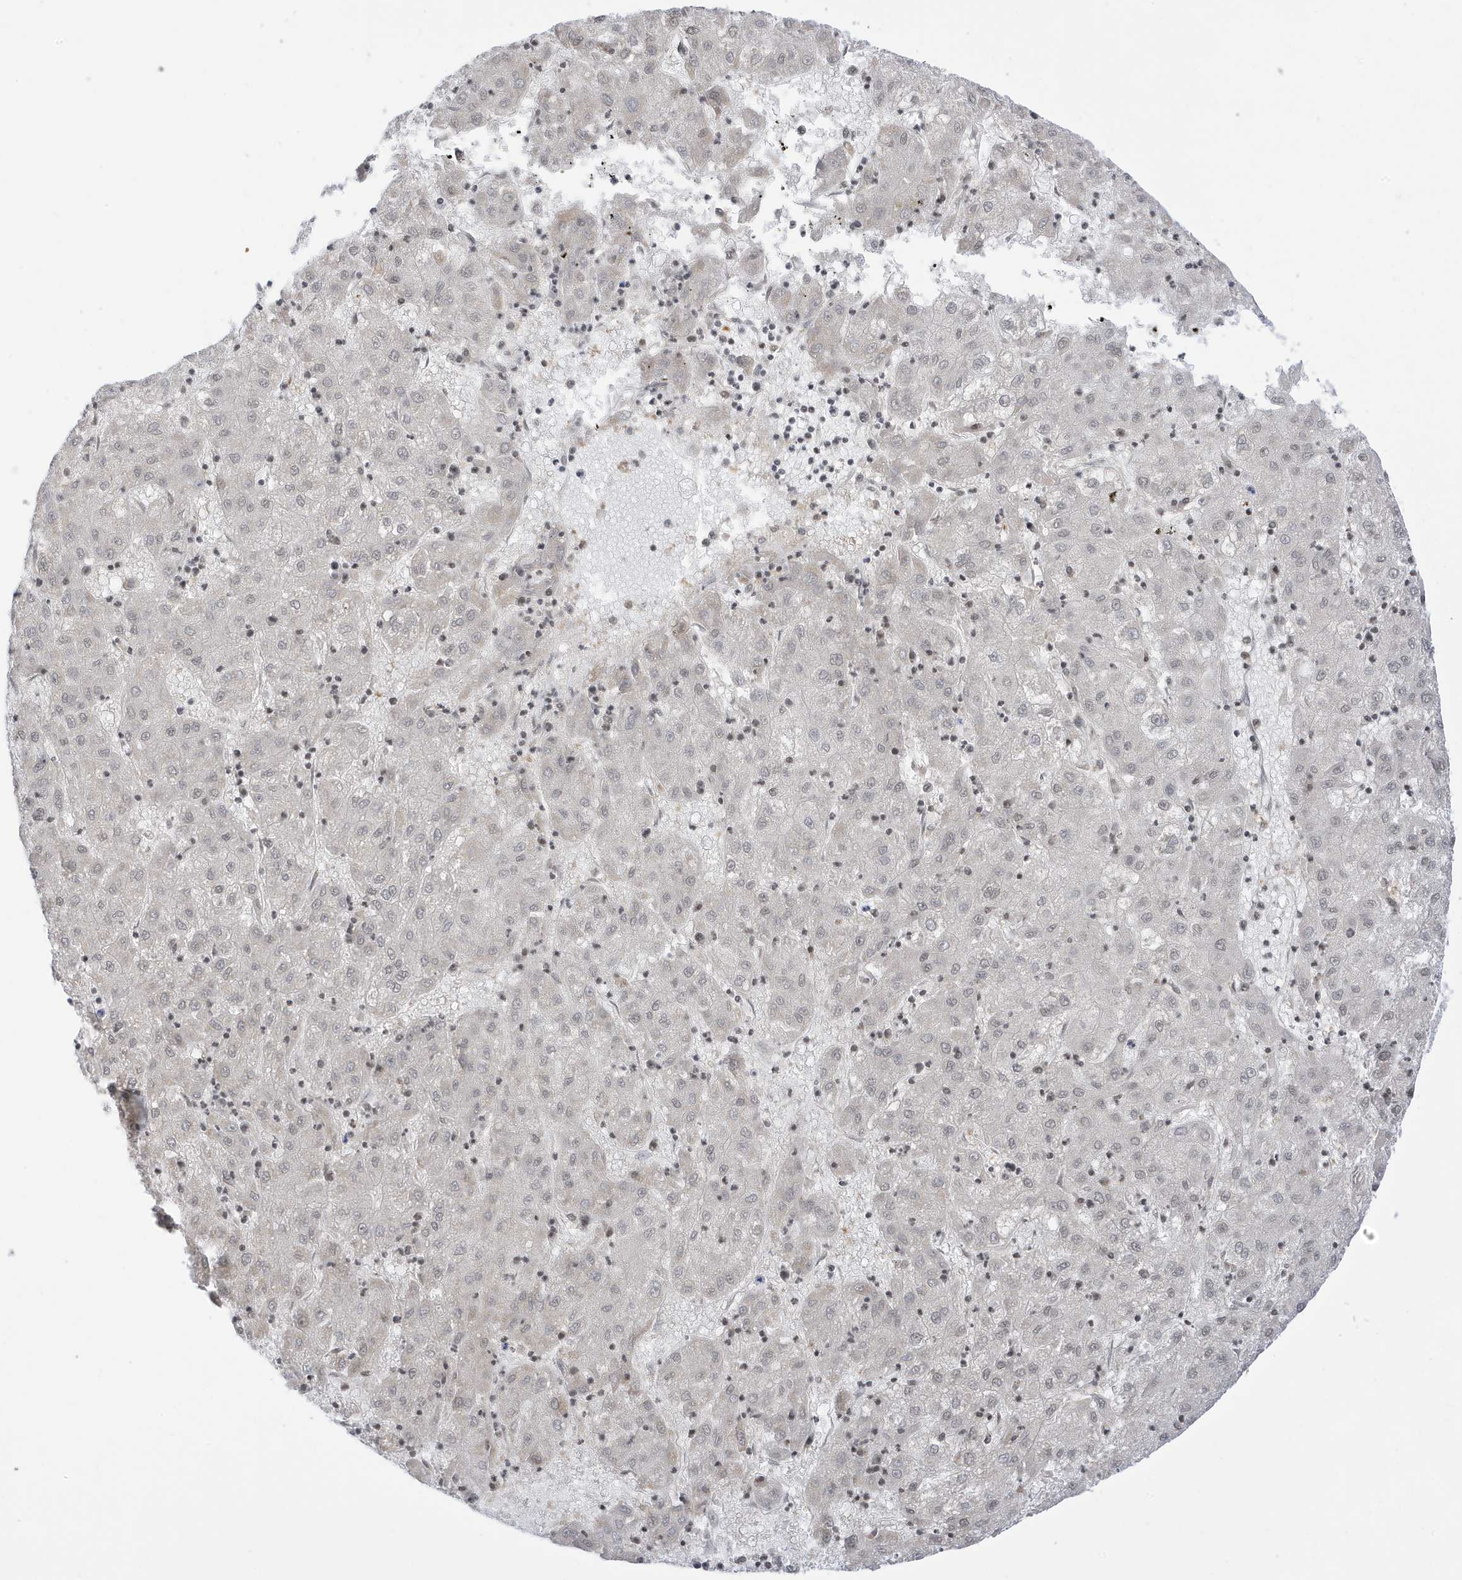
{"staining": {"intensity": "weak", "quantity": "25%-75%", "location": "nuclear"}, "tissue": "liver cancer", "cell_type": "Tumor cells", "image_type": "cancer", "snomed": [{"axis": "morphology", "description": "Carcinoma, Hepatocellular, NOS"}, {"axis": "topography", "description": "Liver"}], "caption": "Tumor cells show weak nuclear positivity in approximately 25%-75% of cells in hepatocellular carcinoma (liver).", "gene": "TAB3", "patient": {"sex": "male", "age": 72}}